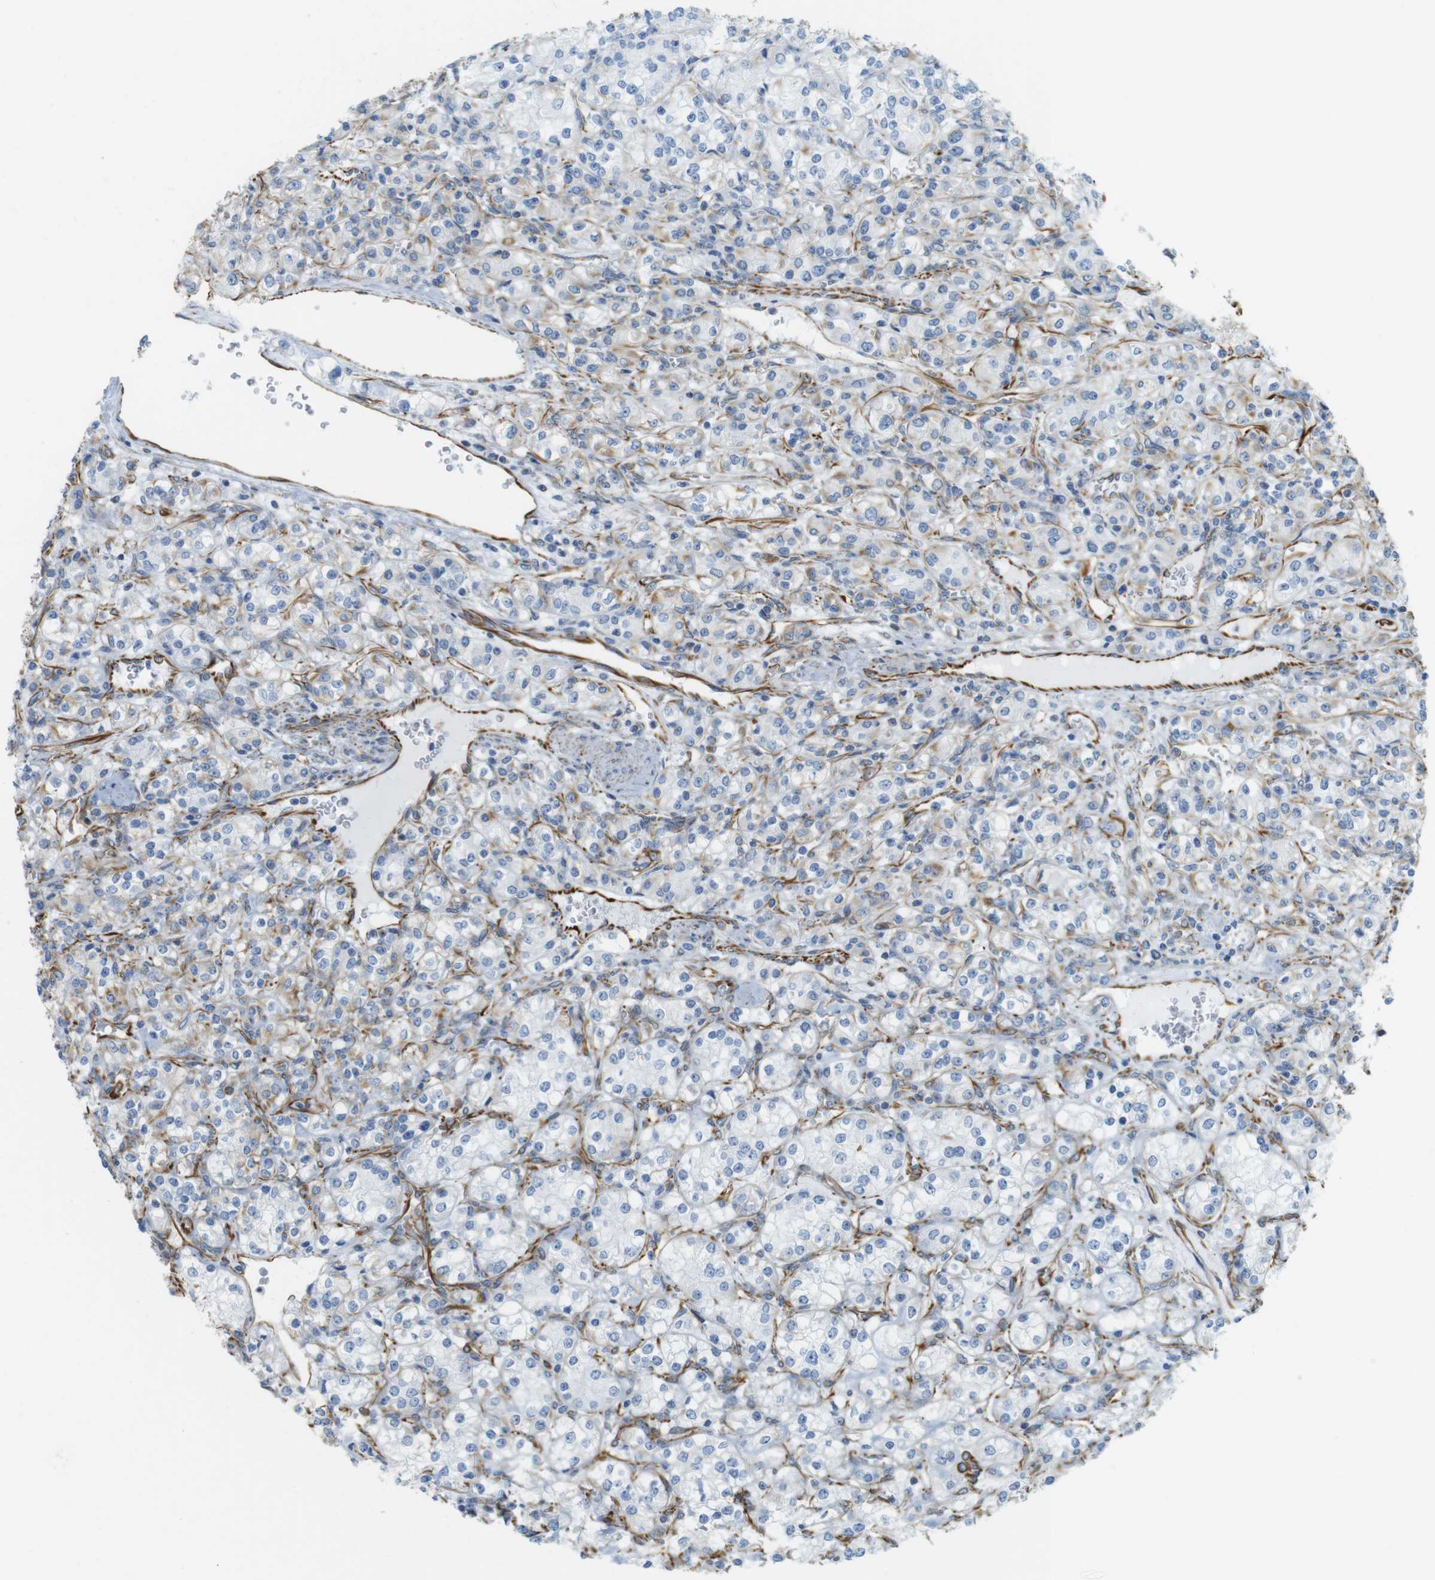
{"staining": {"intensity": "weak", "quantity": "<25%", "location": "cytoplasmic/membranous"}, "tissue": "renal cancer", "cell_type": "Tumor cells", "image_type": "cancer", "snomed": [{"axis": "morphology", "description": "Adenocarcinoma, NOS"}, {"axis": "topography", "description": "Kidney"}], "caption": "Tumor cells show no significant protein expression in renal cancer.", "gene": "MS4A10", "patient": {"sex": "male", "age": 77}}